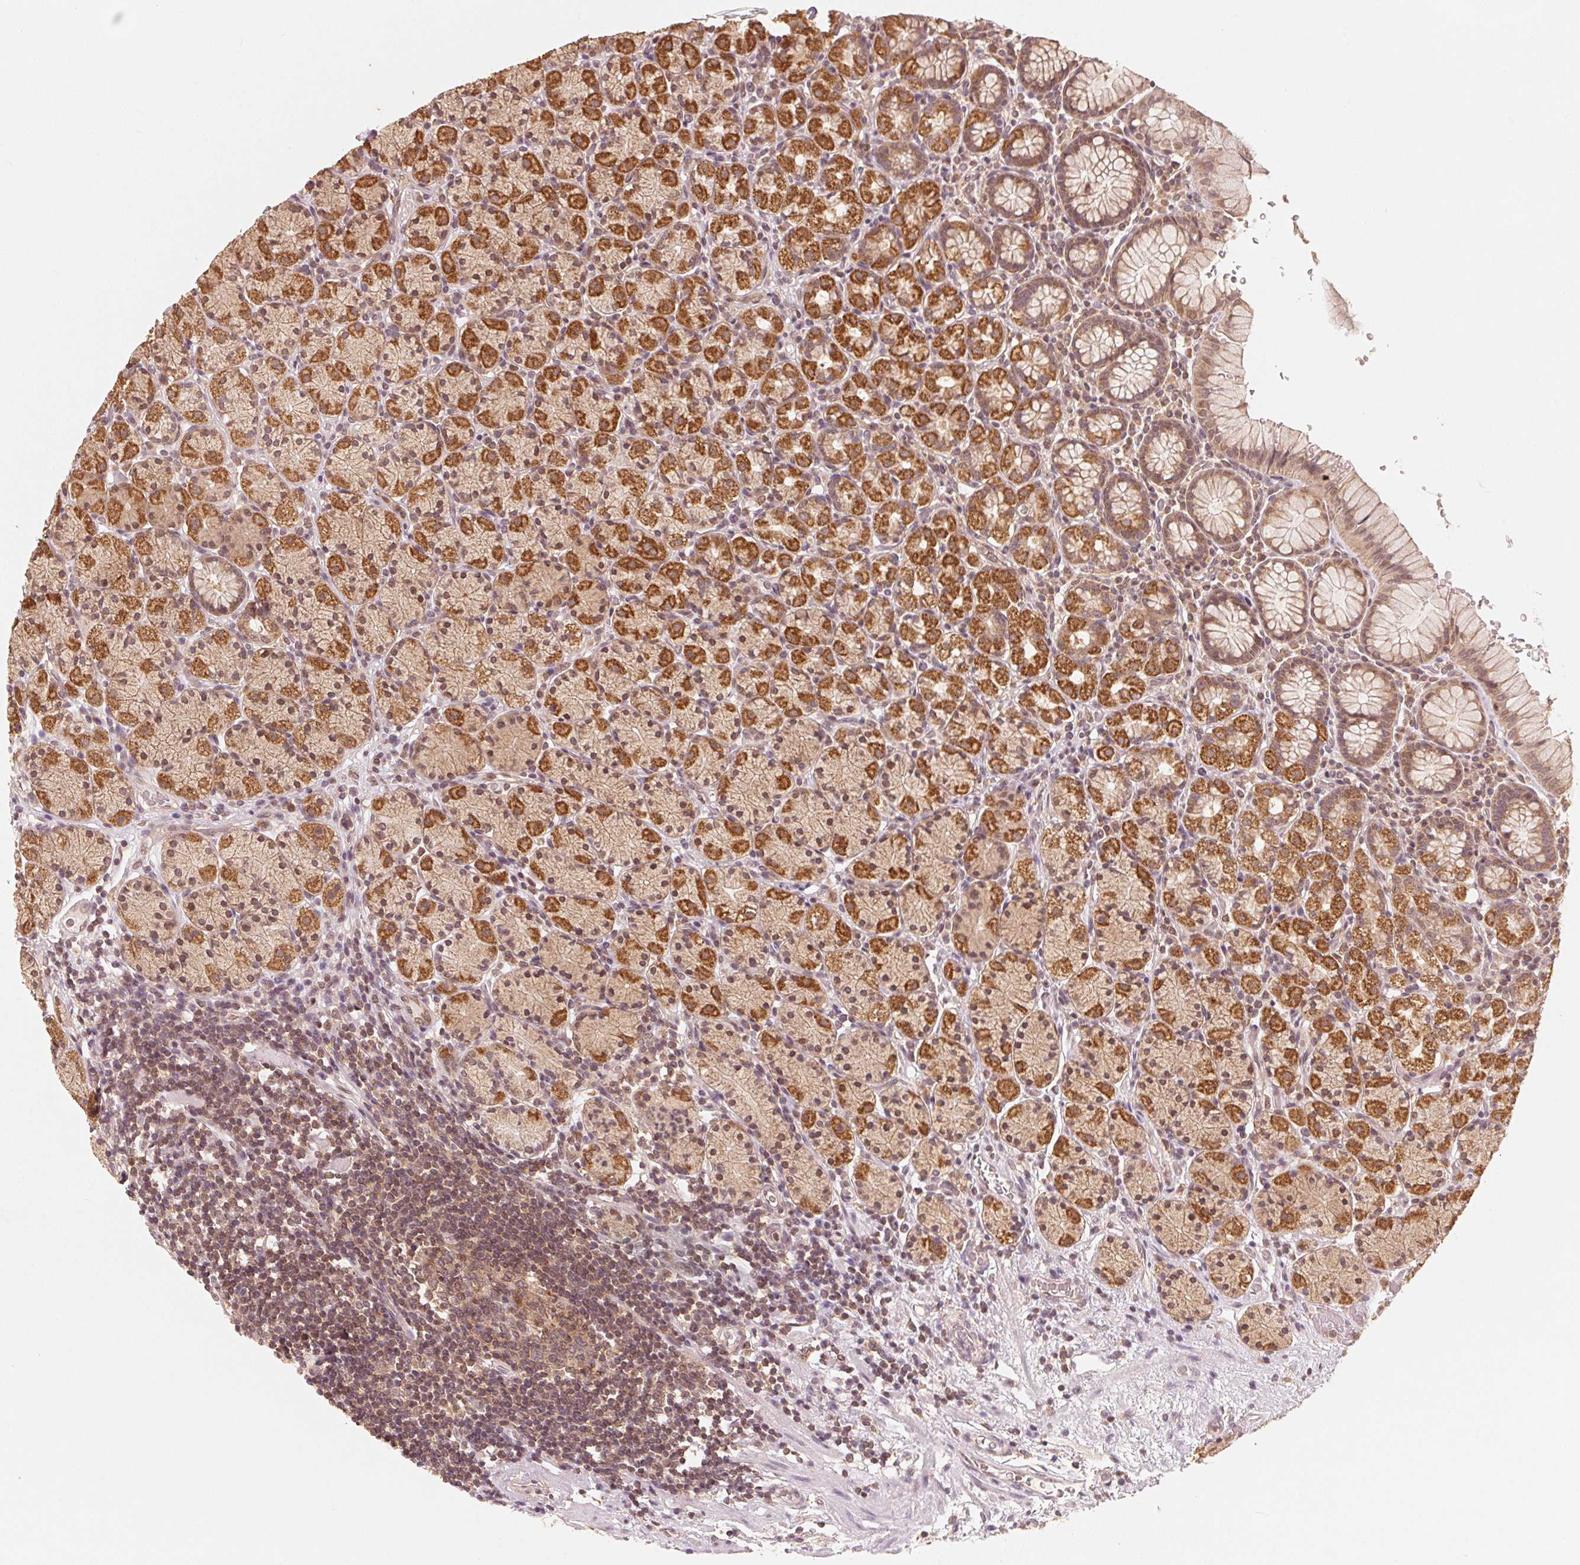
{"staining": {"intensity": "strong", "quantity": "25%-75%", "location": "cytoplasmic/membranous,nuclear"}, "tissue": "stomach", "cell_type": "Glandular cells", "image_type": "normal", "snomed": [{"axis": "morphology", "description": "Normal tissue, NOS"}, {"axis": "topography", "description": "Stomach, upper"}, {"axis": "topography", "description": "Stomach"}], "caption": "Immunohistochemistry of unremarkable stomach reveals high levels of strong cytoplasmic/membranous,nuclear expression in about 25%-75% of glandular cells. The protein of interest is stained brown, and the nuclei are stained in blue (DAB IHC with brightfield microscopy, high magnification).", "gene": "C2orf73", "patient": {"sex": "male", "age": 62}}